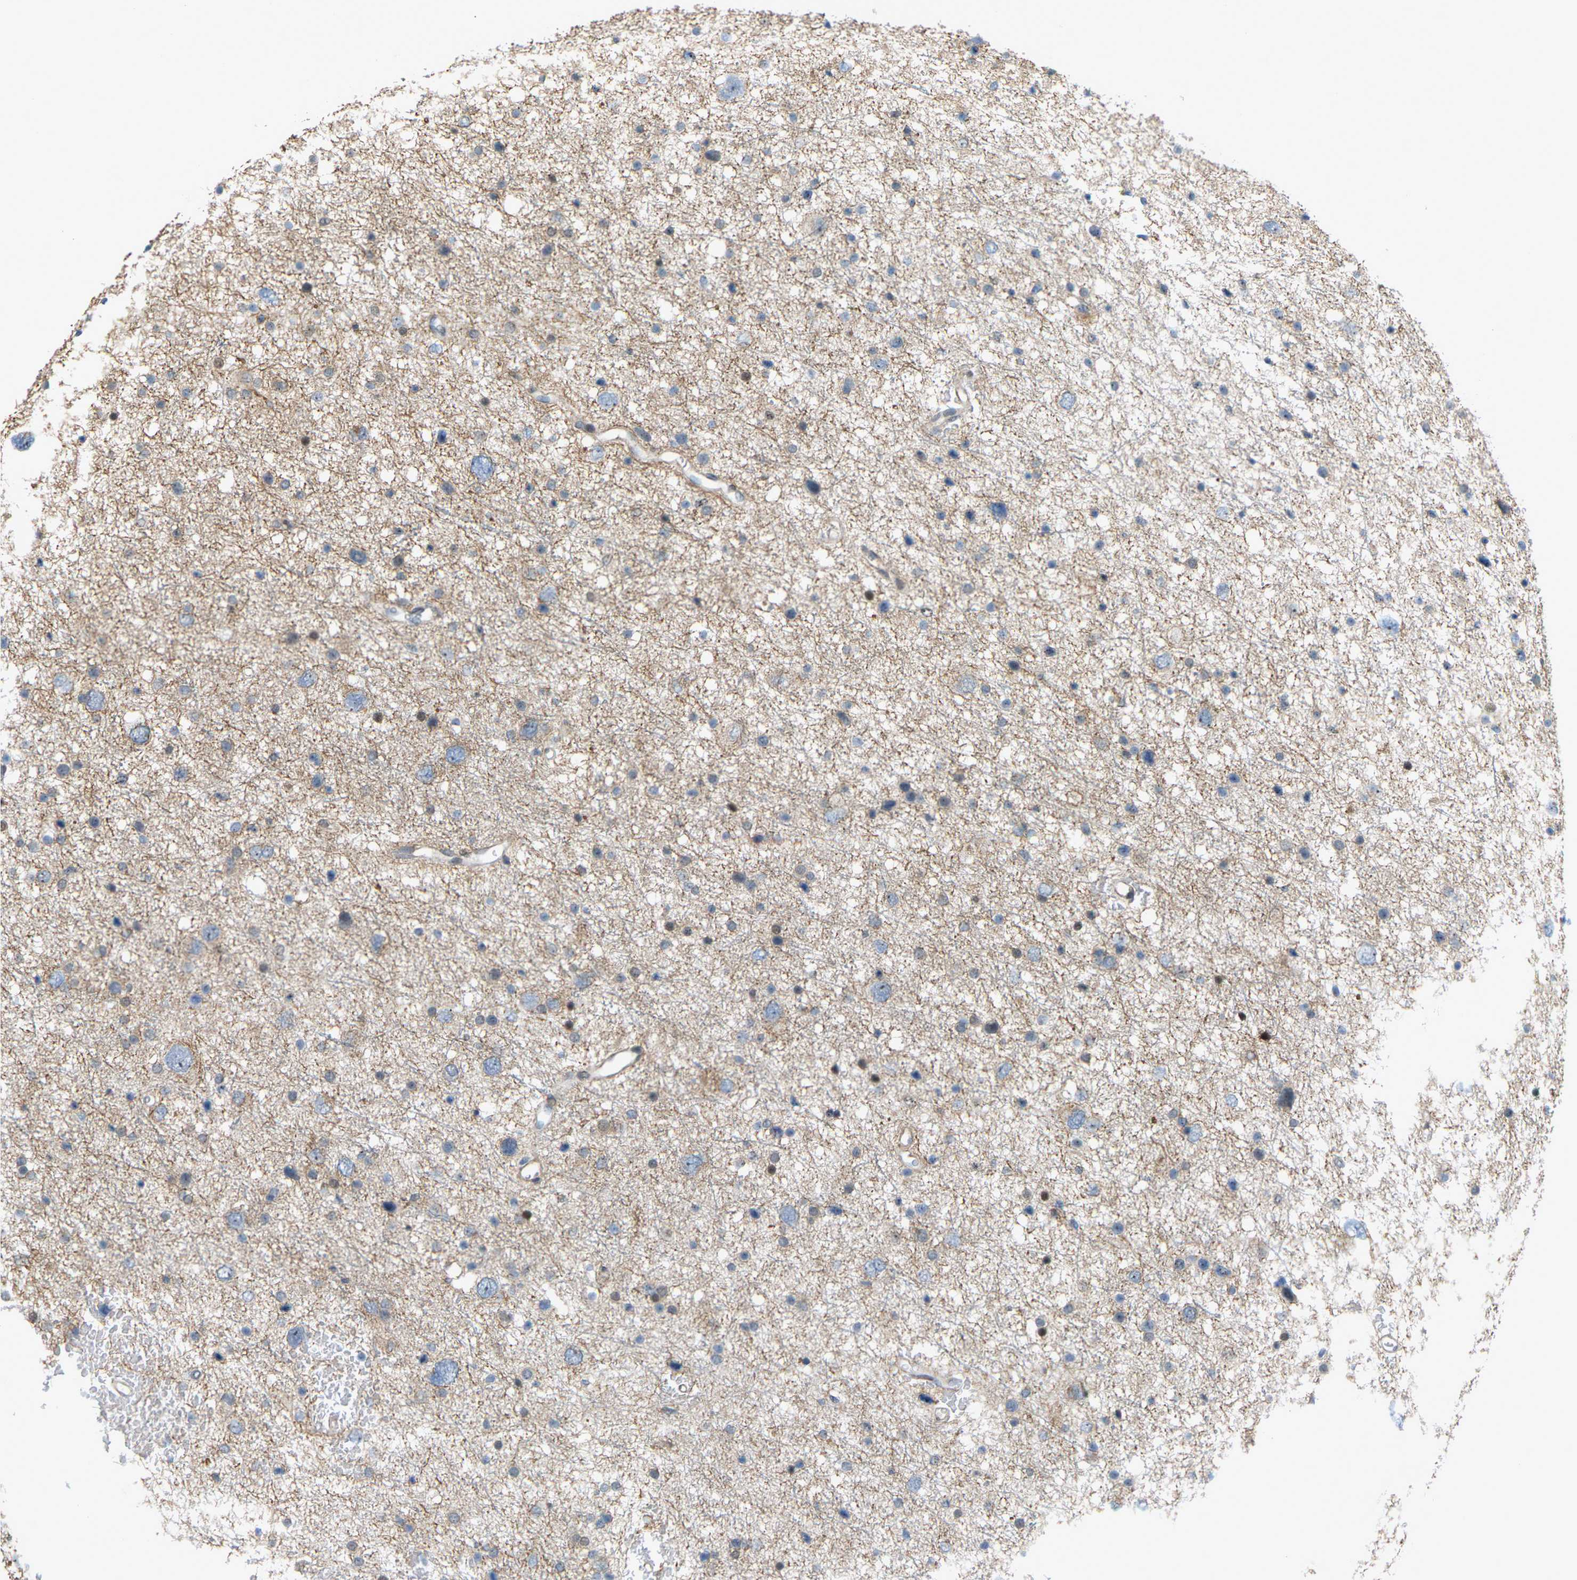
{"staining": {"intensity": "negative", "quantity": "none", "location": "none"}, "tissue": "glioma", "cell_type": "Tumor cells", "image_type": "cancer", "snomed": [{"axis": "morphology", "description": "Glioma, malignant, Low grade"}, {"axis": "topography", "description": "Brain"}], "caption": "The histopathology image shows no staining of tumor cells in malignant glioma (low-grade).", "gene": "CROT", "patient": {"sex": "female", "age": 37}}